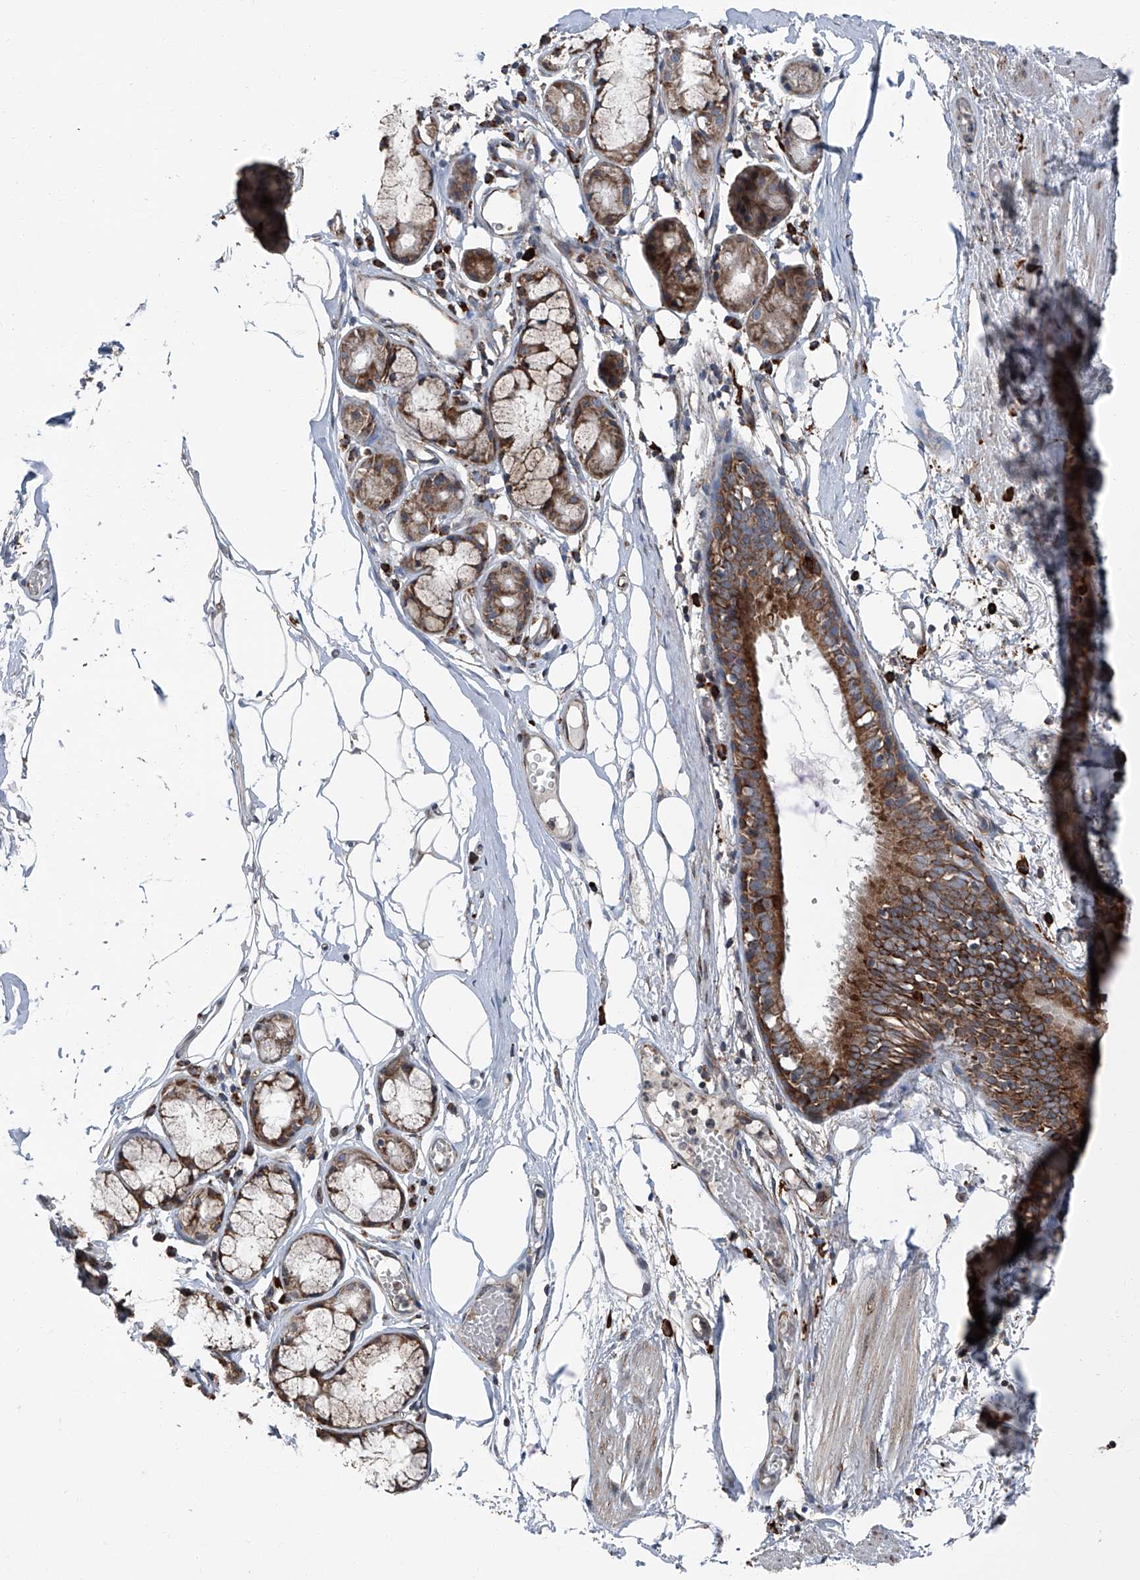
{"staining": {"intensity": "strong", "quantity": ">75%", "location": "cytoplasmic/membranous"}, "tissue": "bronchus", "cell_type": "Respiratory epithelial cells", "image_type": "normal", "snomed": [{"axis": "morphology", "description": "Normal tissue, NOS"}, {"axis": "topography", "description": "Bronchus"}, {"axis": "topography", "description": "Lung"}], "caption": "A high-resolution micrograph shows immunohistochemistry staining of benign bronchus, which demonstrates strong cytoplasmic/membranous staining in approximately >75% of respiratory epithelial cells. The staining was performed using DAB, with brown indicating positive protein expression. Nuclei are stained blue with hematoxylin.", "gene": "LIMK1", "patient": {"sex": "male", "age": 56}}